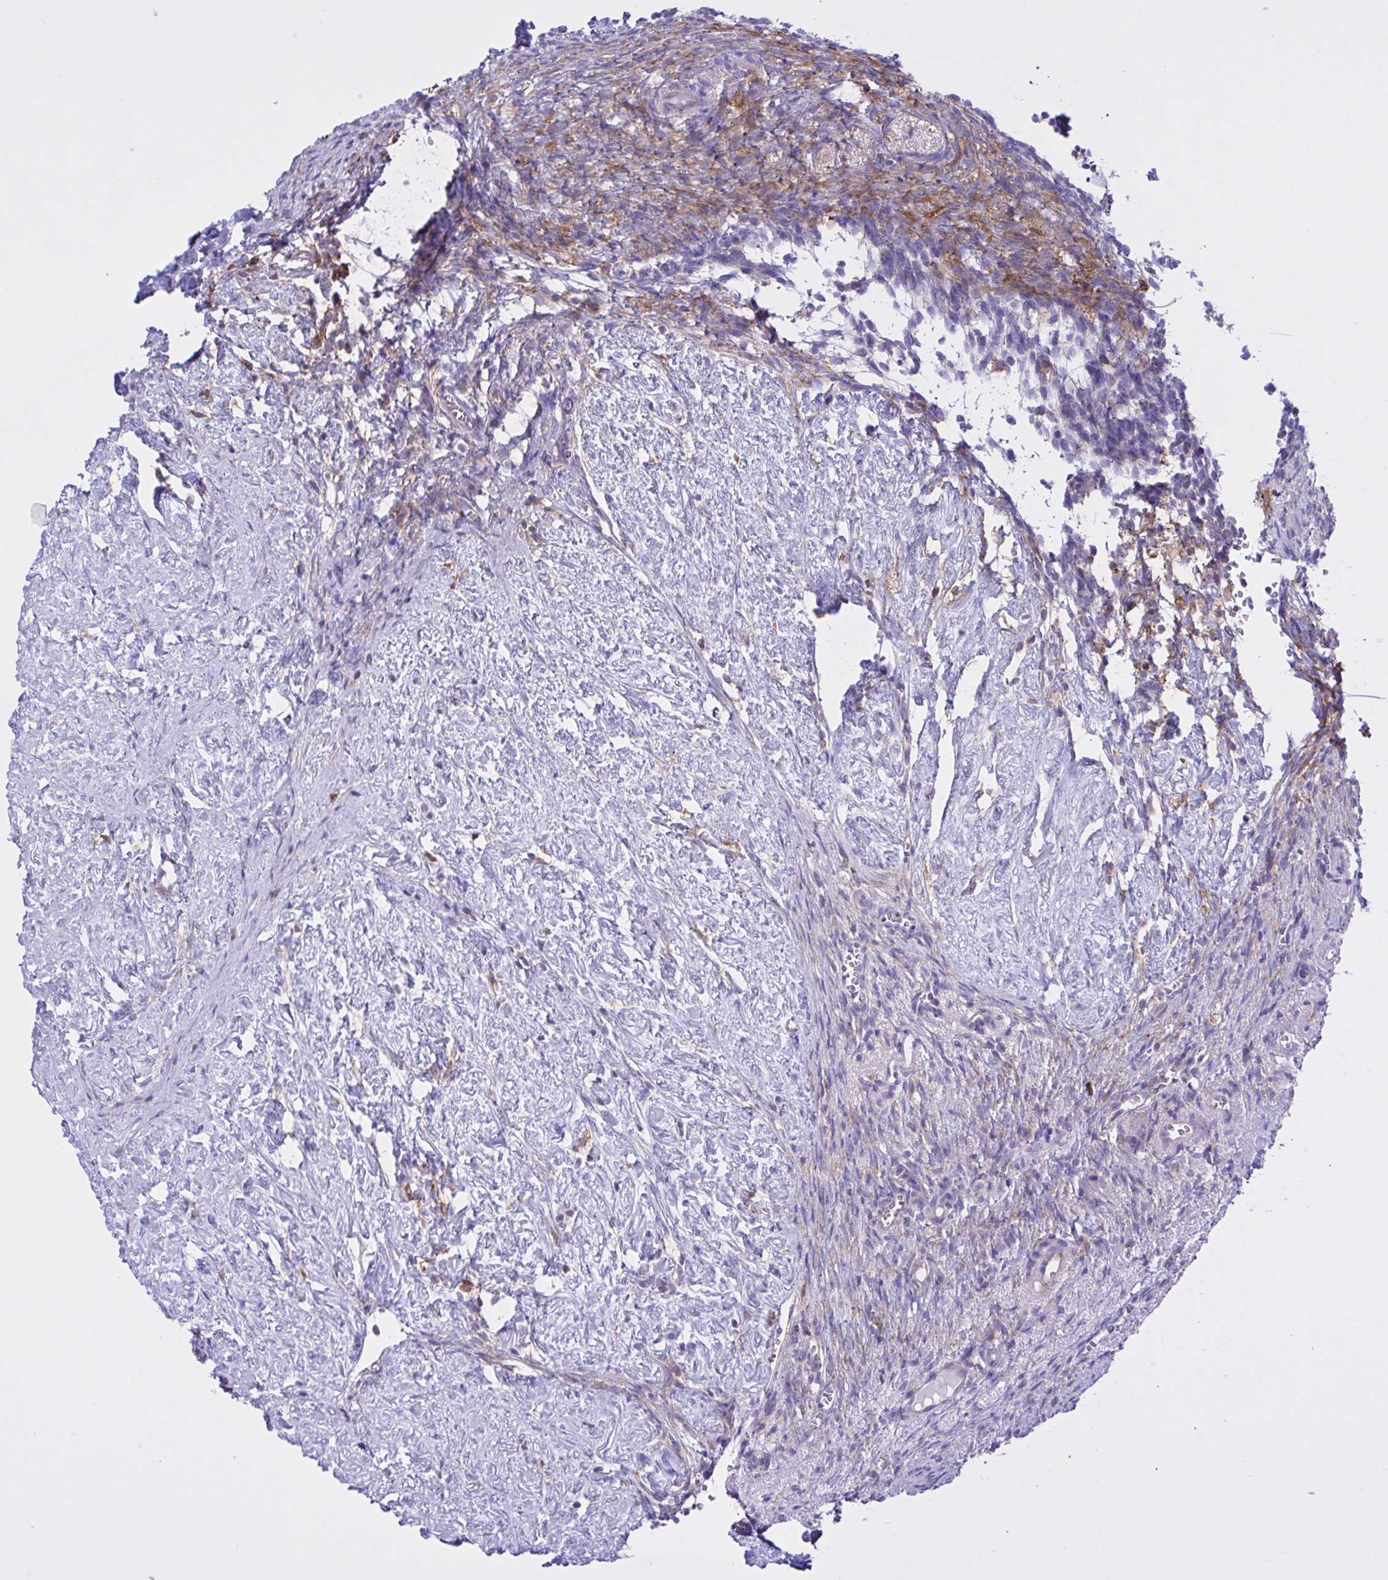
{"staining": {"intensity": "weak", "quantity": "25%-75%", "location": "cytoplasmic/membranous"}, "tissue": "ovary", "cell_type": "Ovarian stroma cells", "image_type": "normal", "snomed": [{"axis": "morphology", "description": "Normal tissue, NOS"}, {"axis": "topography", "description": "Ovary"}], "caption": "Immunohistochemical staining of unremarkable ovary exhibits 25%-75% levels of weak cytoplasmic/membranous protein staining in approximately 25%-75% of ovarian stroma cells. (DAB IHC, brown staining for protein, blue staining for nuclei).", "gene": "OR51M1", "patient": {"sex": "female", "age": 41}}